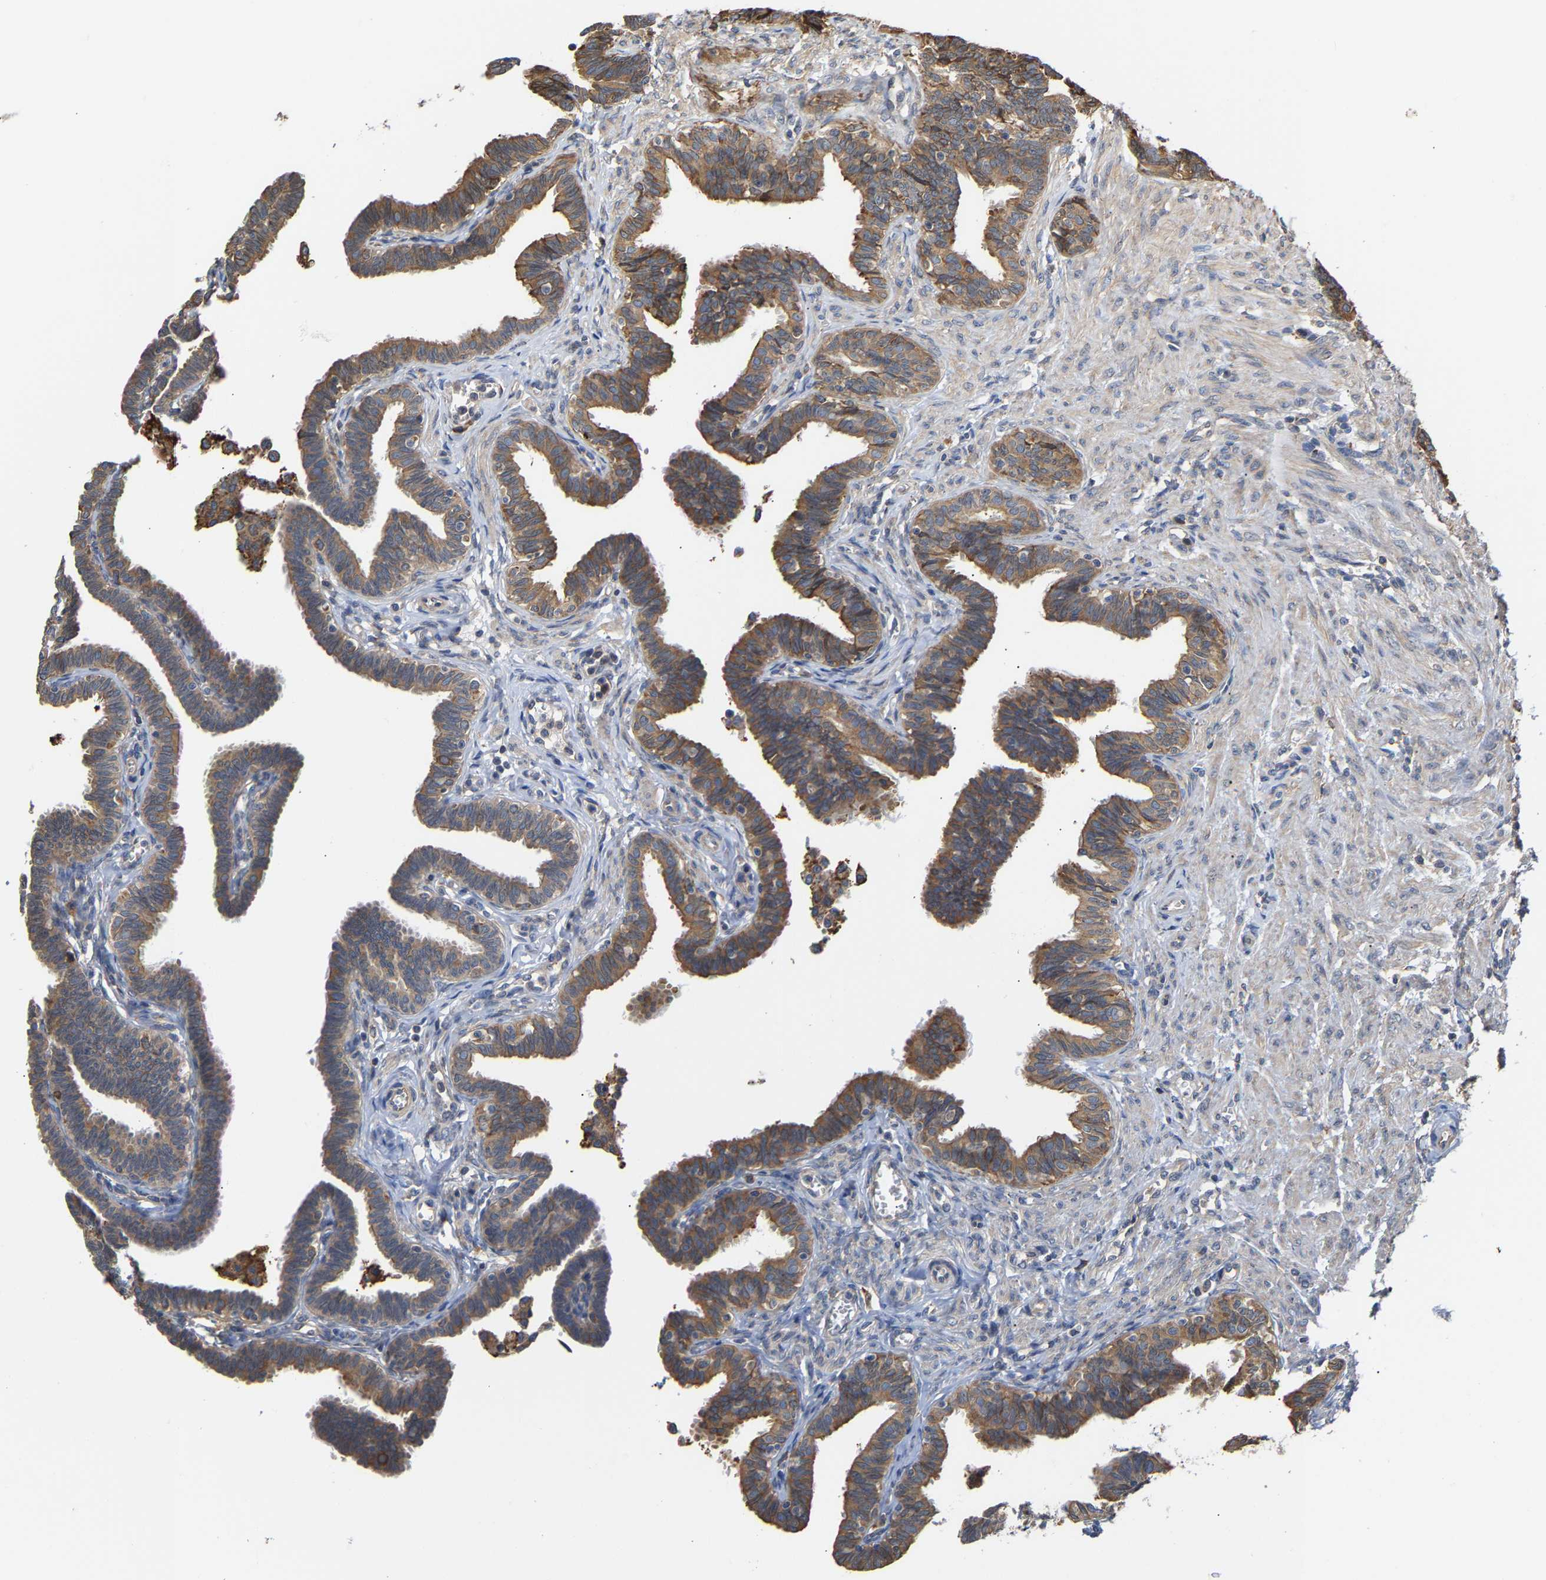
{"staining": {"intensity": "moderate", "quantity": ">75%", "location": "cytoplasmic/membranous"}, "tissue": "fallopian tube", "cell_type": "Glandular cells", "image_type": "normal", "snomed": [{"axis": "morphology", "description": "Normal tissue, NOS"}, {"axis": "topography", "description": "Fallopian tube"}, {"axis": "topography", "description": "Ovary"}], "caption": "Fallopian tube stained with immunohistochemistry reveals moderate cytoplasmic/membranous positivity in approximately >75% of glandular cells.", "gene": "ARAP1", "patient": {"sex": "female", "age": 23}}